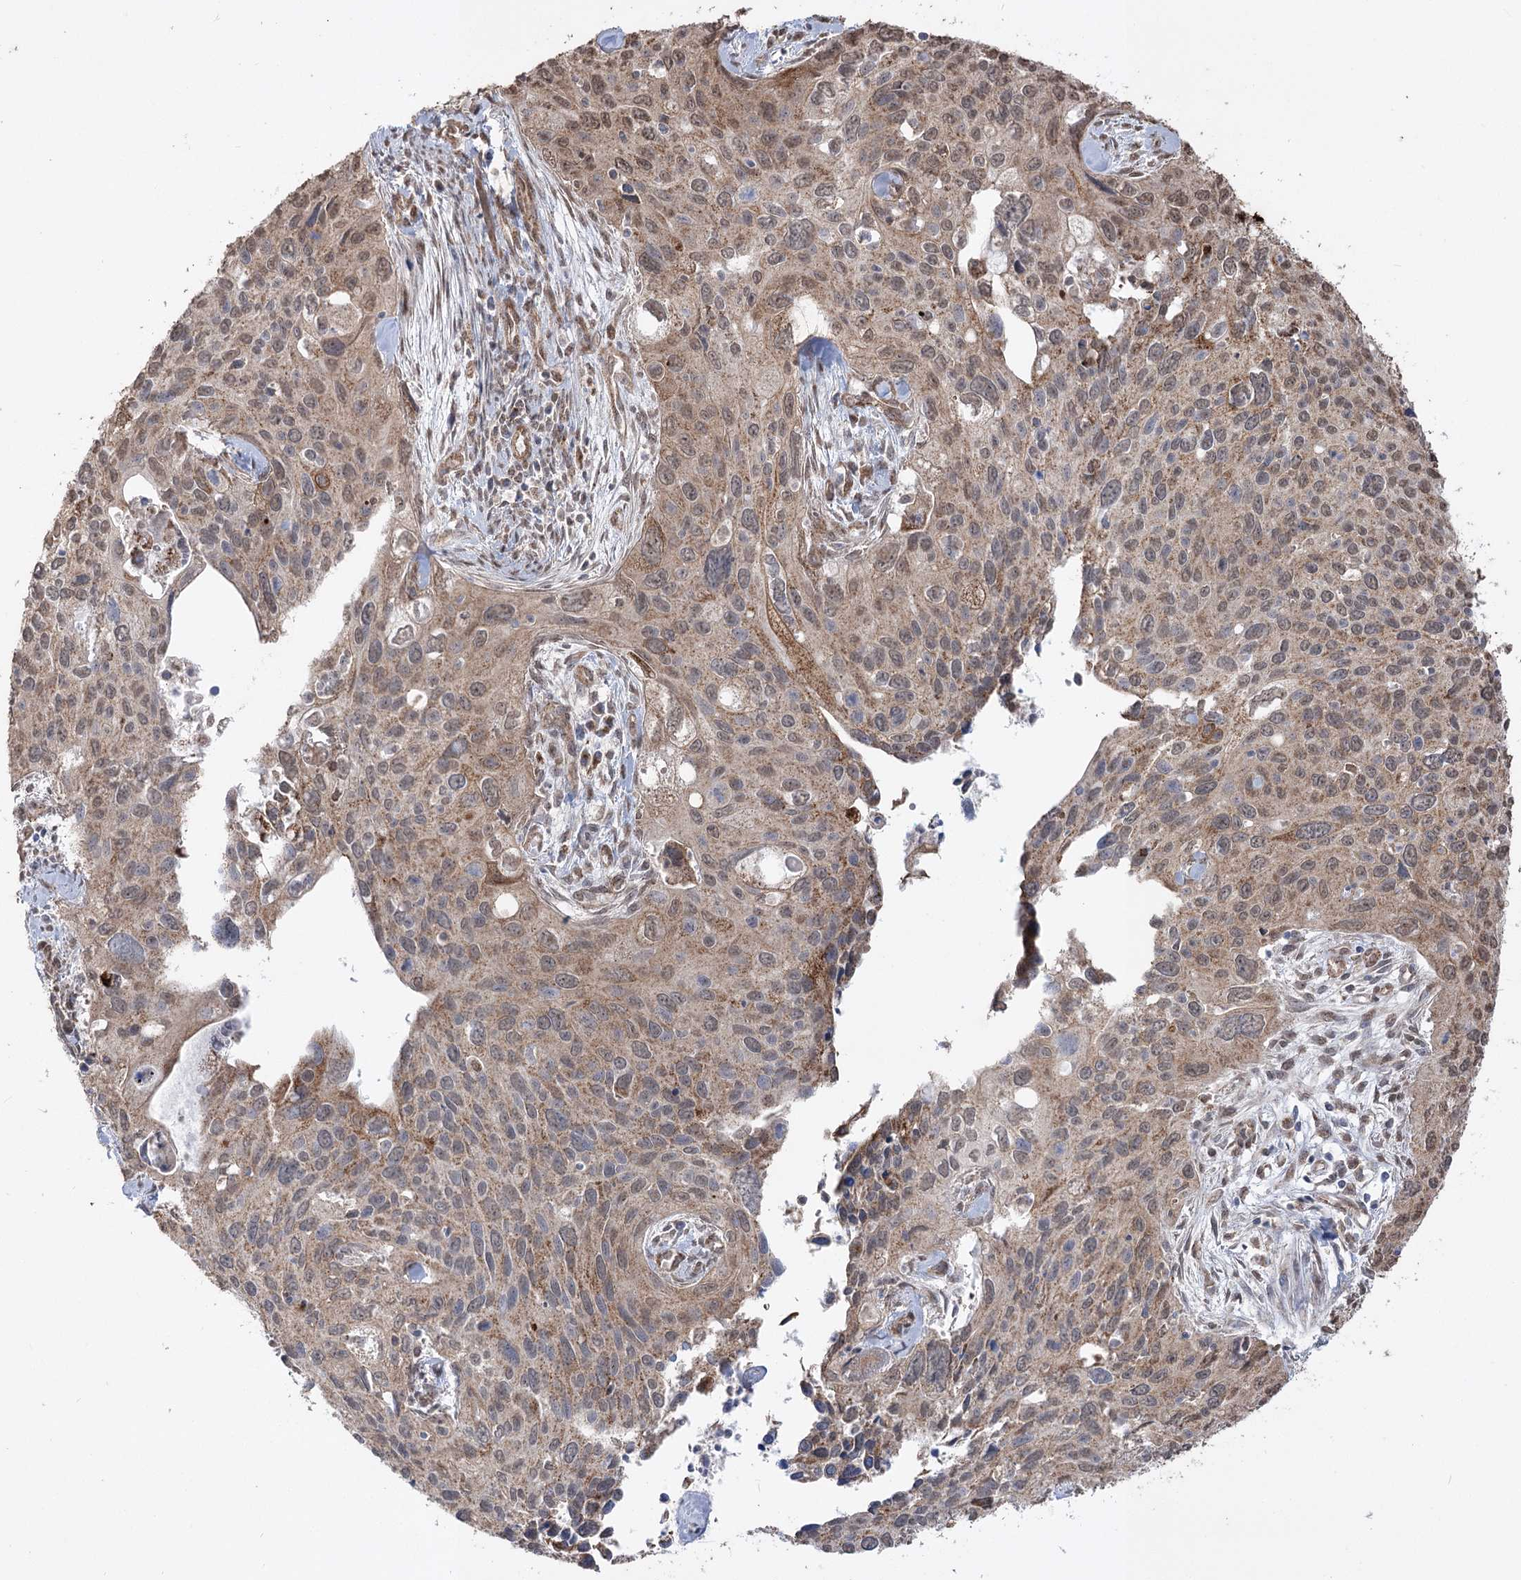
{"staining": {"intensity": "moderate", "quantity": ">75%", "location": "cytoplasmic/membranous"}, "tissue": "cervical cancer", "cell_type": "Tumor cells", "image_type": "cancer", "snomed": [{"axis": "morphology", "description": "Squamous cell carcinoma, NOS"}, {"axis": "topography", "description": "Cervix"}], "caption": "Immunohistochemistry (DAB) staining of cervical cancer exhibits moderate cytoplasmic/membranous protein staining in about >75% of tumor cells. Nuclei are stained in blue.", "gene": "ZSCAN23", "patient": {"sex": "female", "age": 55}}